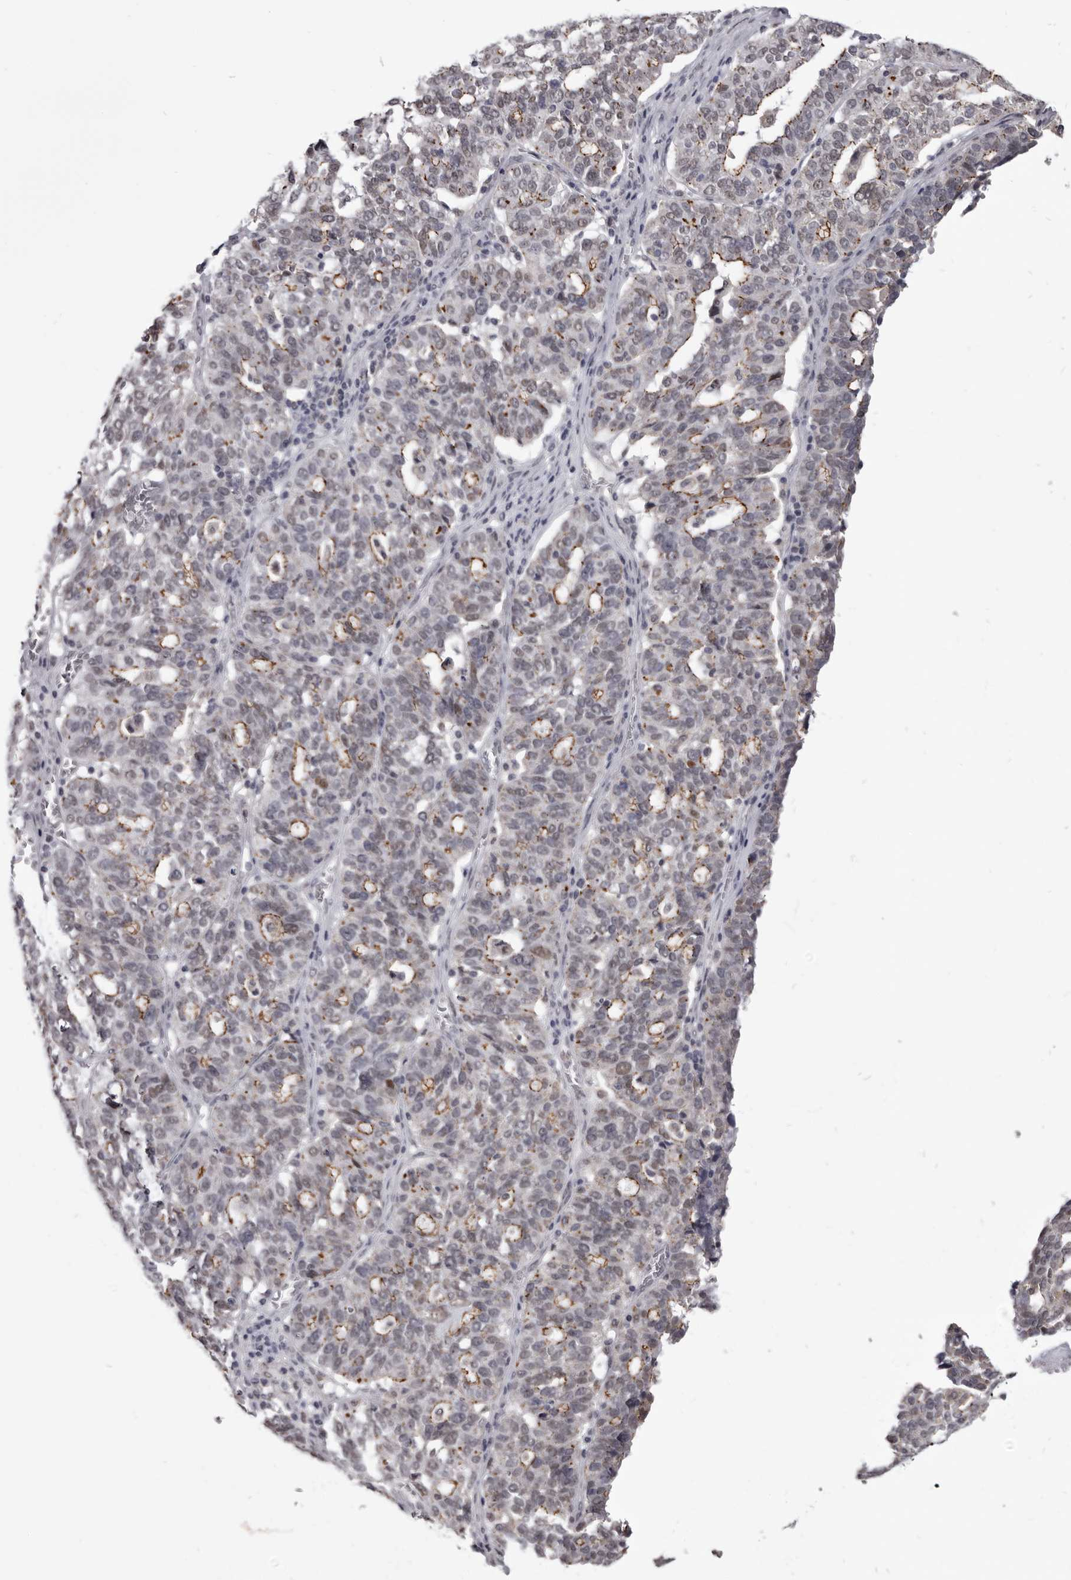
{"staining": {"intensity": "moderate", "quantity": "25%-75%", "location": "cytoplasmic/membranous"}, "tissue": "ovarian cancer", "cell_type": "Tumor cells", "image_type": "cancer", "snomed": [{"axis": "morphology", "description": "Cystadenocarcinoma, serous, NOS"}, {"axis": "topography", "description": "Ovary"}], "caption": "This photomicrograph exhibits immunohistochemistry staining of ovarian cancer, with medium moderate cytoplasmic/membranous staining in approximately 25%-75% of tumor cells.", "gene": "CGN", "patient": {"sex": "female", "age": 59}}